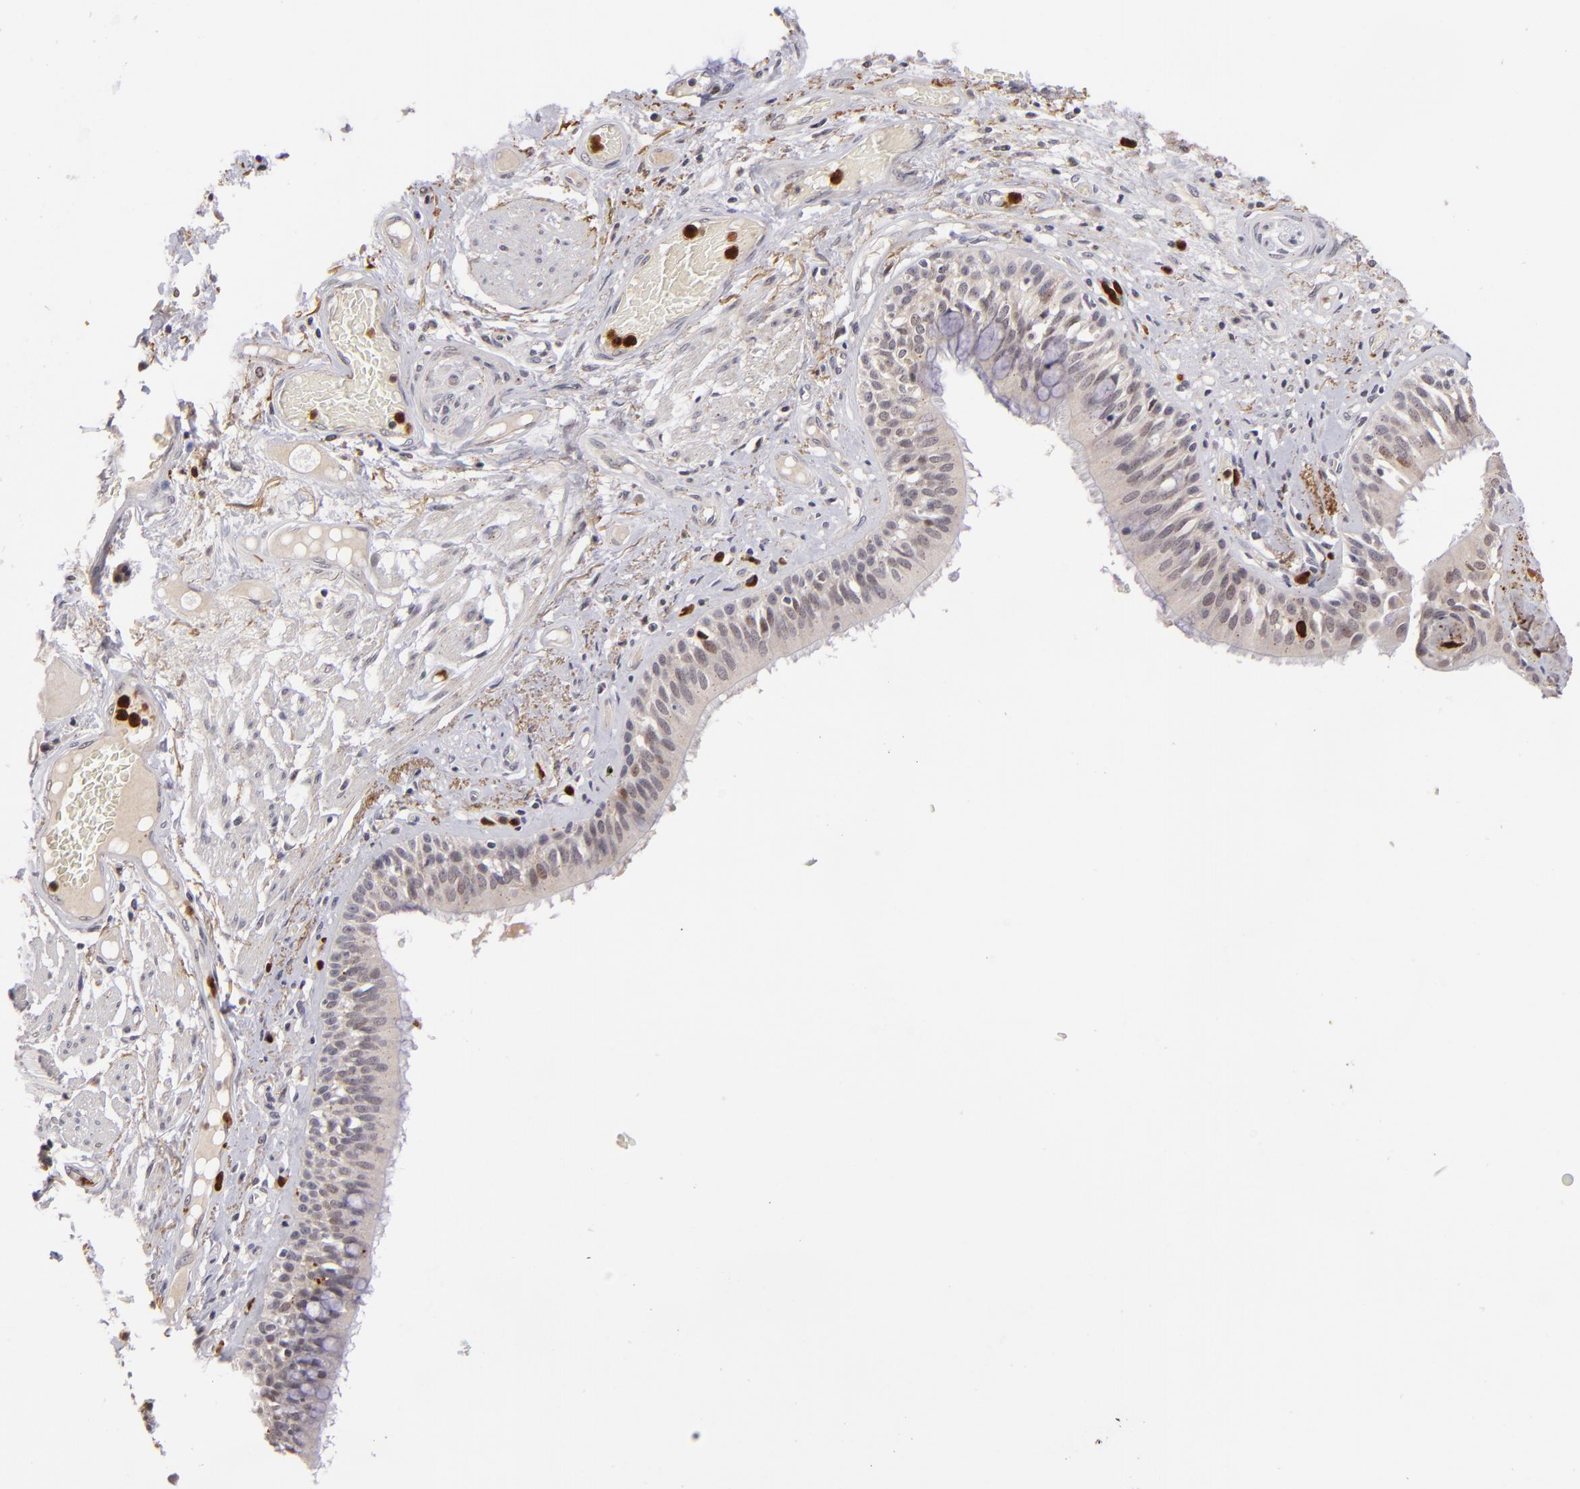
{"staining": {"intensity": "moderate", "quantity": "<25%", "location": "nuclear"}, "tissue": "bronchus", "cell_type": "Respiratory epithelial cells", "image_type": "normal", "snomed": [{"axis": "morphology", "description": "Normal tissue, NOS"}, {"axis": "morphology", "description": "Squamous cell carcinoma, NOS"}, {"axis": "topography", "description": "Bronchus"}, {"axis": "topography", "description": "Lung"}], "caption": "Immunohistochemistry (DAB) staining of normal human bronchus demonstrates moderate nuclear protein expression in approximately <25% of respiratory epithelial cells. Using DAB (brown) and hematoxylin (blue) stains, captured at high magnification using brightfield microscopy.", "gene": "RXRG", "patient": {"sex": "female", "age": 47}}